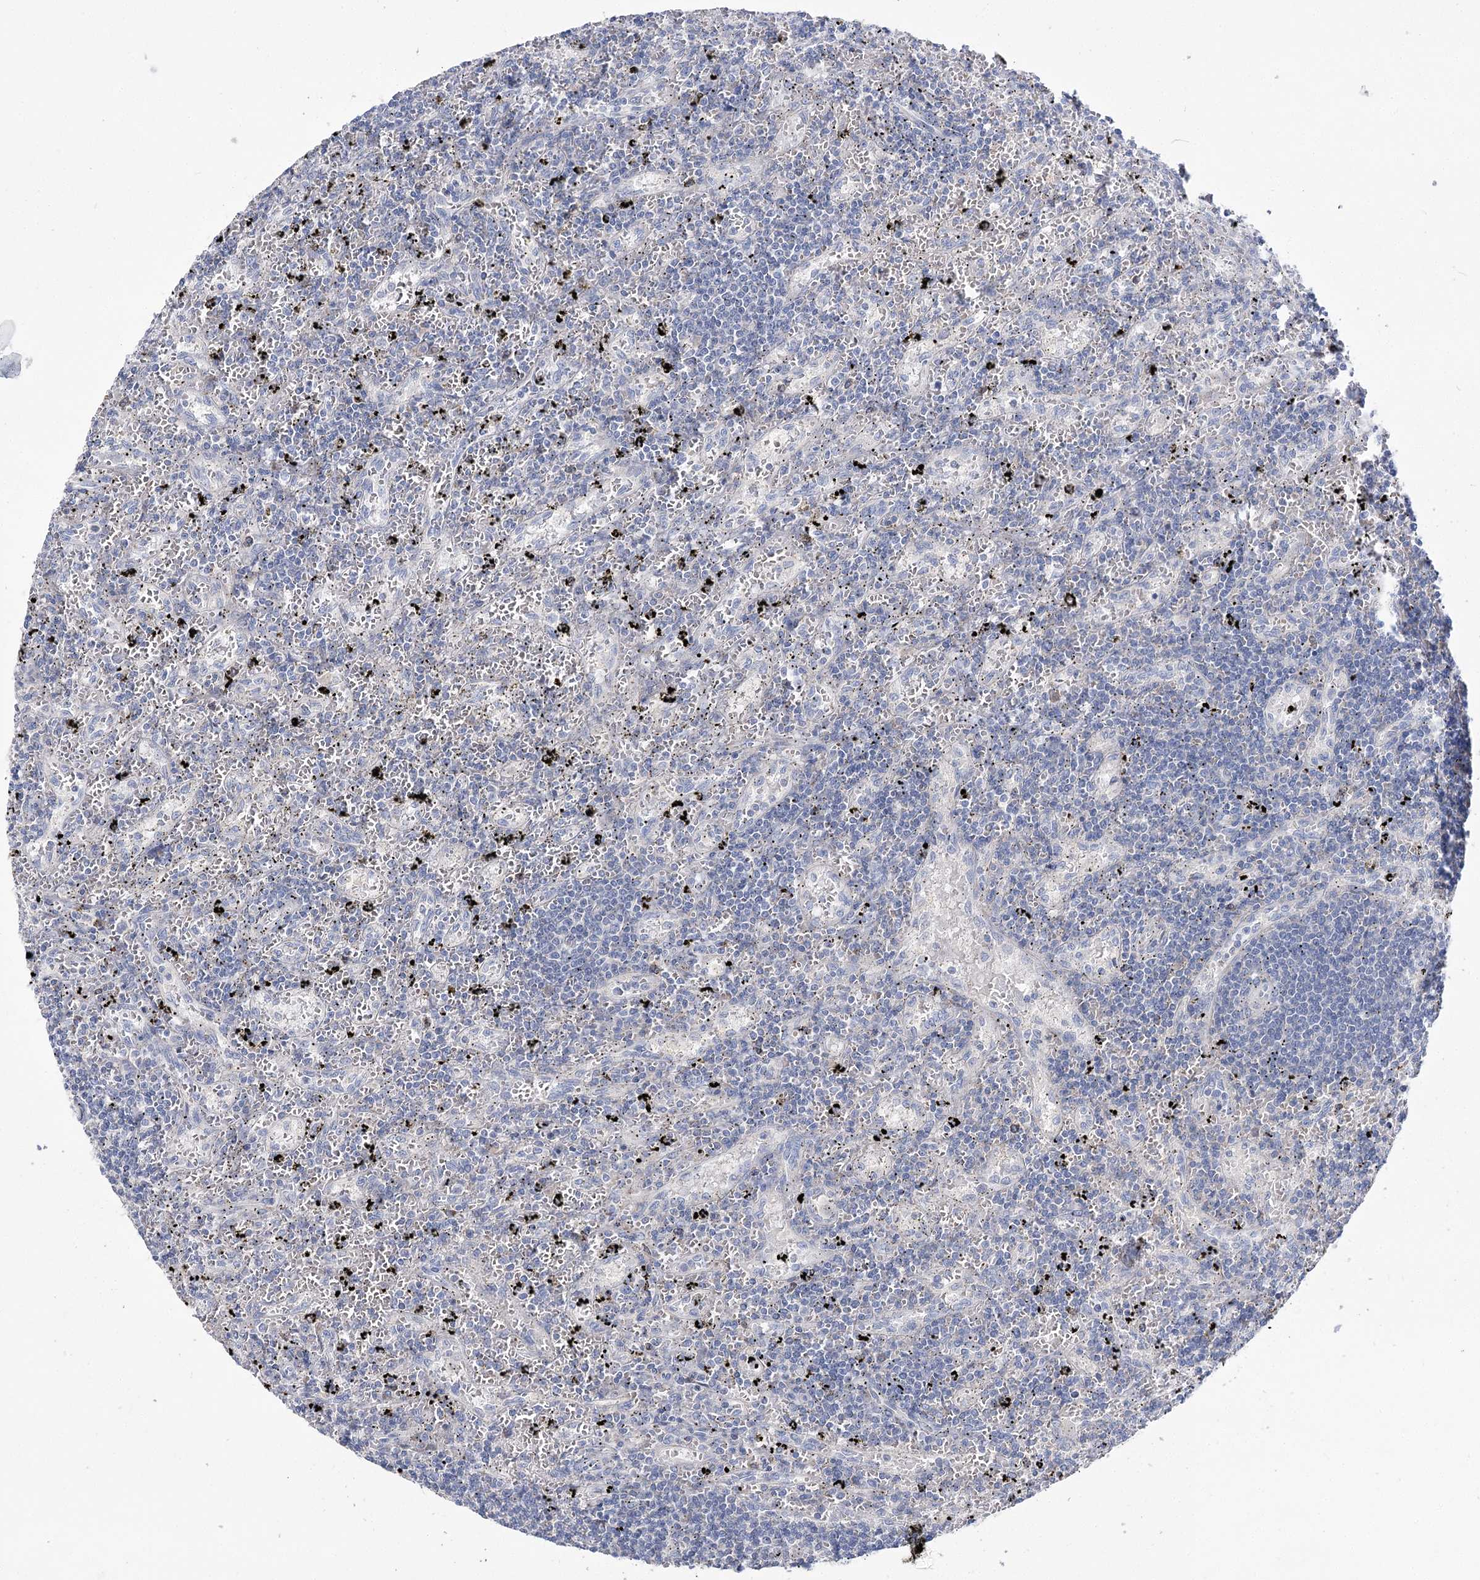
{"staining": {"intensity": "negative", "quantity": "none", "location": "none"}, "tissue": "lymphoma", "cell_type": "Tumor cells", "image_type": "cancer", "snomed": [{"axis": "morphology", "description": "Malignant lymphoma, non-Hodgkin's type, Low grade"}, {"axis": "topography", "description": "Spleen"}], "caption": "DAB (3,3'-diaminobenzidine) immunohistochemical staining of human lymphoma reveals no significant positivity in tumor cells.", "gene": "NRAP", "patient": {"sex": "male", "age": 76}}